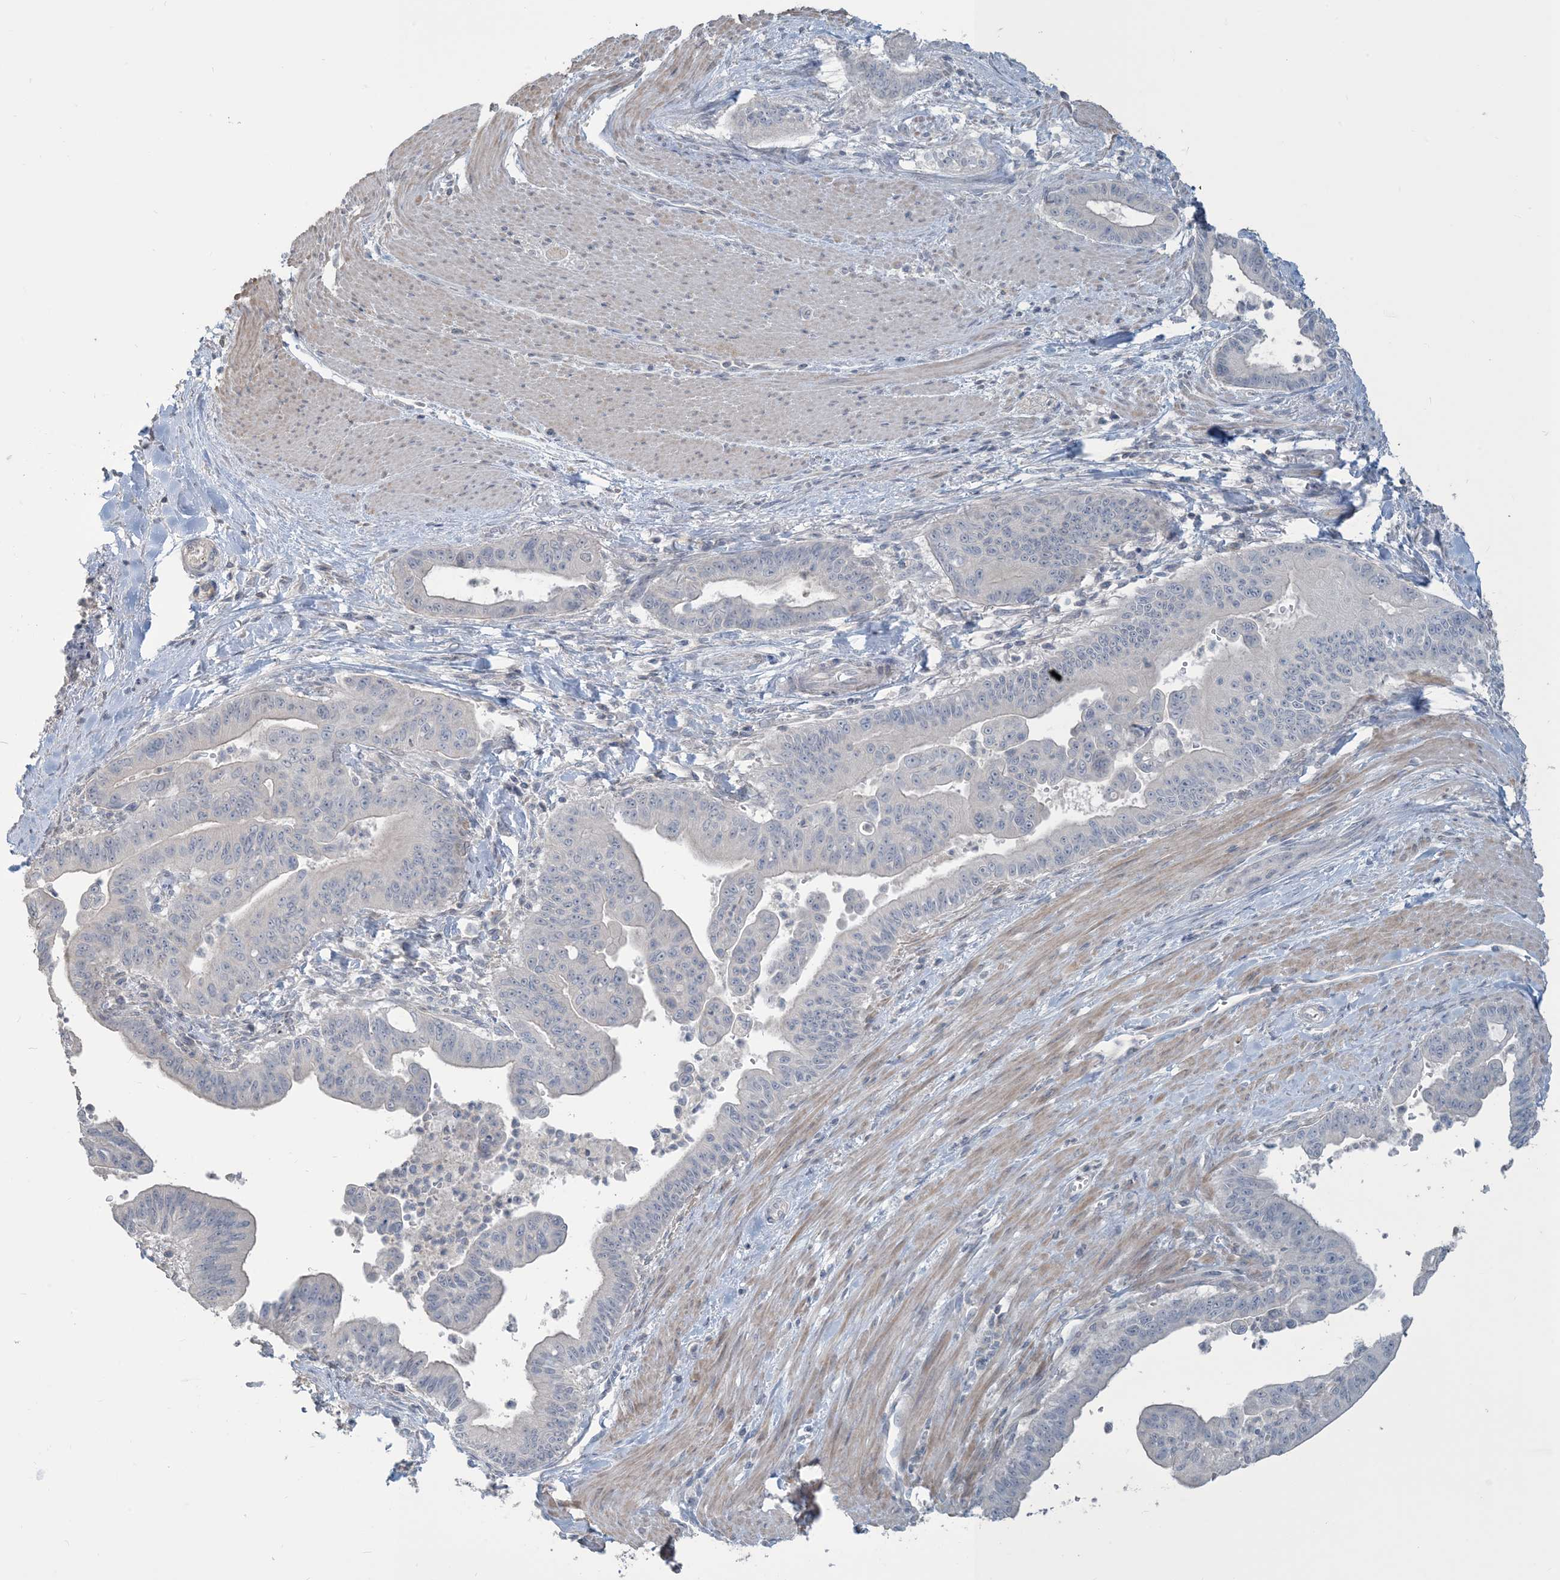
{"staining": {"intensity": "negative", "quantity": "none", "location": "none"}, "tissue": "pancreatic cancer", "cell_type": "Tumor cells", "image_type": "cancer", "snomed": [{"axis": "morphology", "description": "Adenocarcinoma, NOS"}, {"axis": "topography", "description": "Pancreas"}], "caption": "Tumor cells show no significant protein expression in pancreatic cancer (adenocarcinoma).", "gene": "NPHS2", "patient": {"sex": "male", "age": 70}}